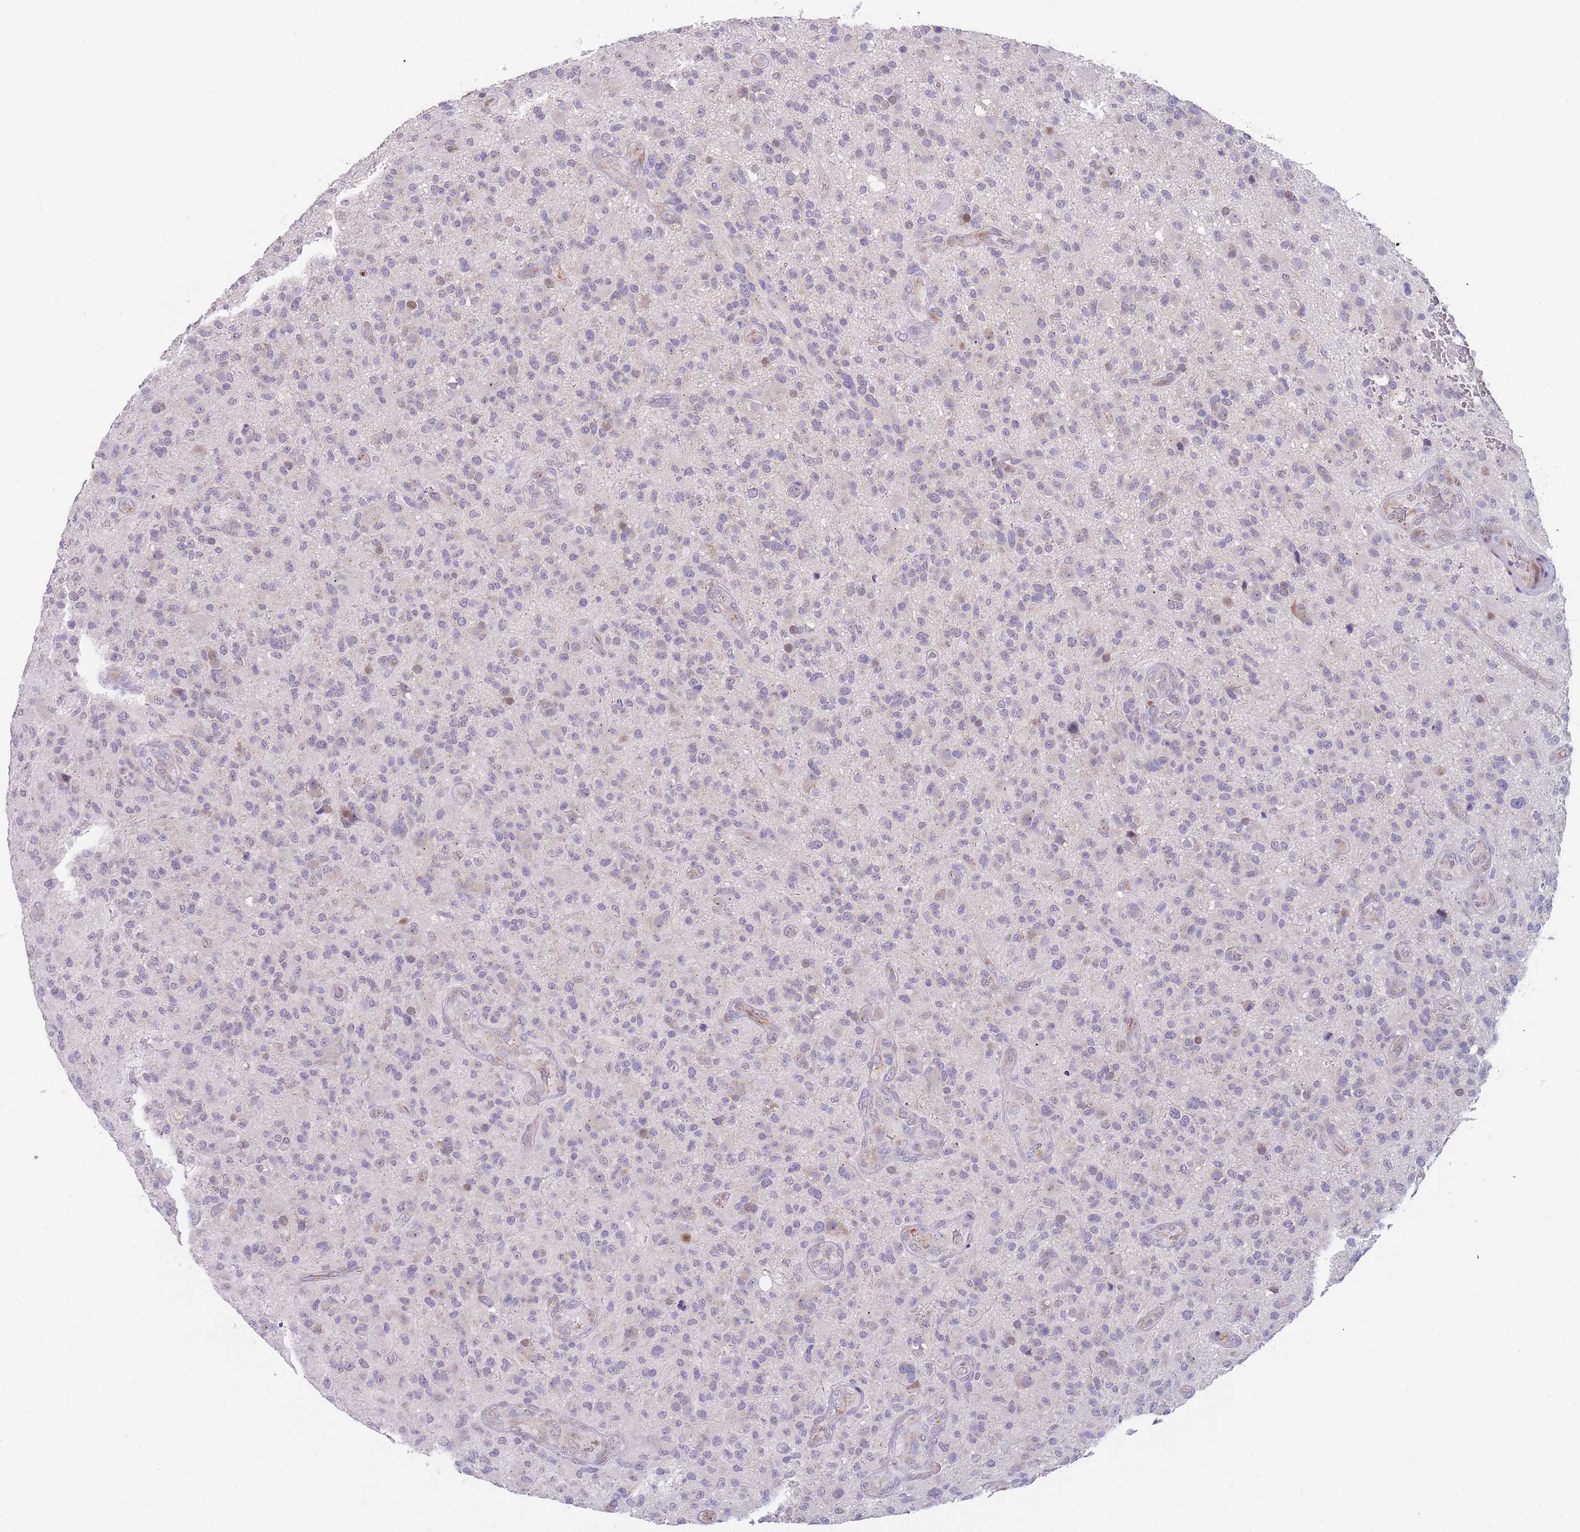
{"staining": {"intensity": "negative", "quantity": "none", "location": "none"}, "tissue": "glioma", "cell_type": "Tumor cells", "image_type": "cancer", "snomed": [{"axis": "morphology", "description": "Glioma, malignant, High grade"}, {"axis": "topography", "description": "Brain"}], "caption": "DAB immunohistochemical staining of human high-grade glioma (malignant) shows no significant positivity in tumor cells.", "gene": "TNRC6C", "patient": {"sex": "male", "age": 47}}